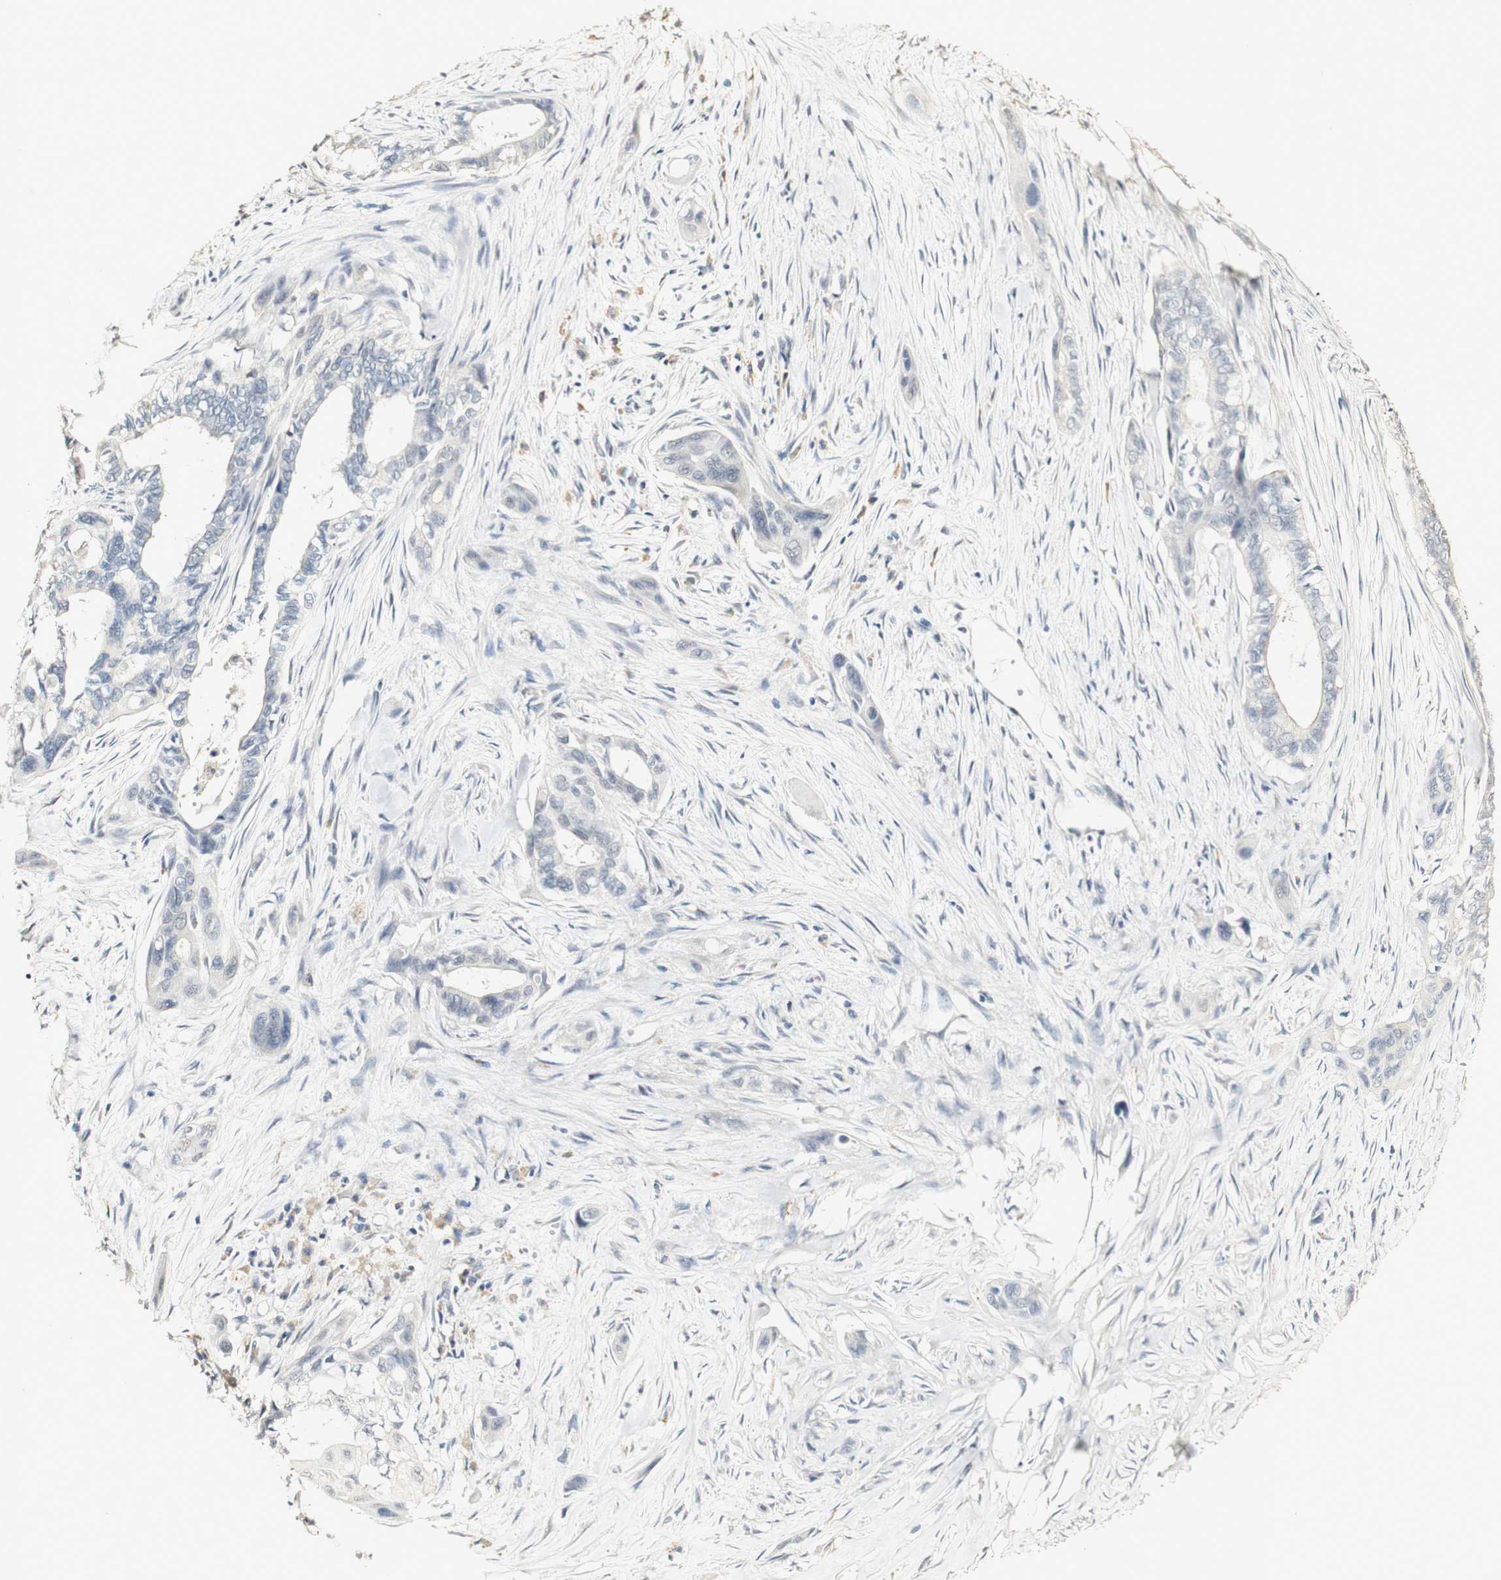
{"staining": {"intensity": "negative", "quantity": "none", "location": "none"}, "tissue": "pancreatic cancer", "cell_type": "Tumor cells", "image_type": "cancer", "snomed": [{"axis": "morphology", "description": "Adenocarcinoma, NOS"}, {"axis": "topography", "description": "Pancreas"}], "caption": "This histopathology image is of pancreatic adenocarcinoma stained with IHC to label a protein in brown with the nuclei are counter-stained blue. There is no positivity in tumor cells. (DAB immunohistochemistry (IHC) with hematoxylin counter stain).", "gene": "SYT7", "patient": {"sex": "male", "age": 73}}